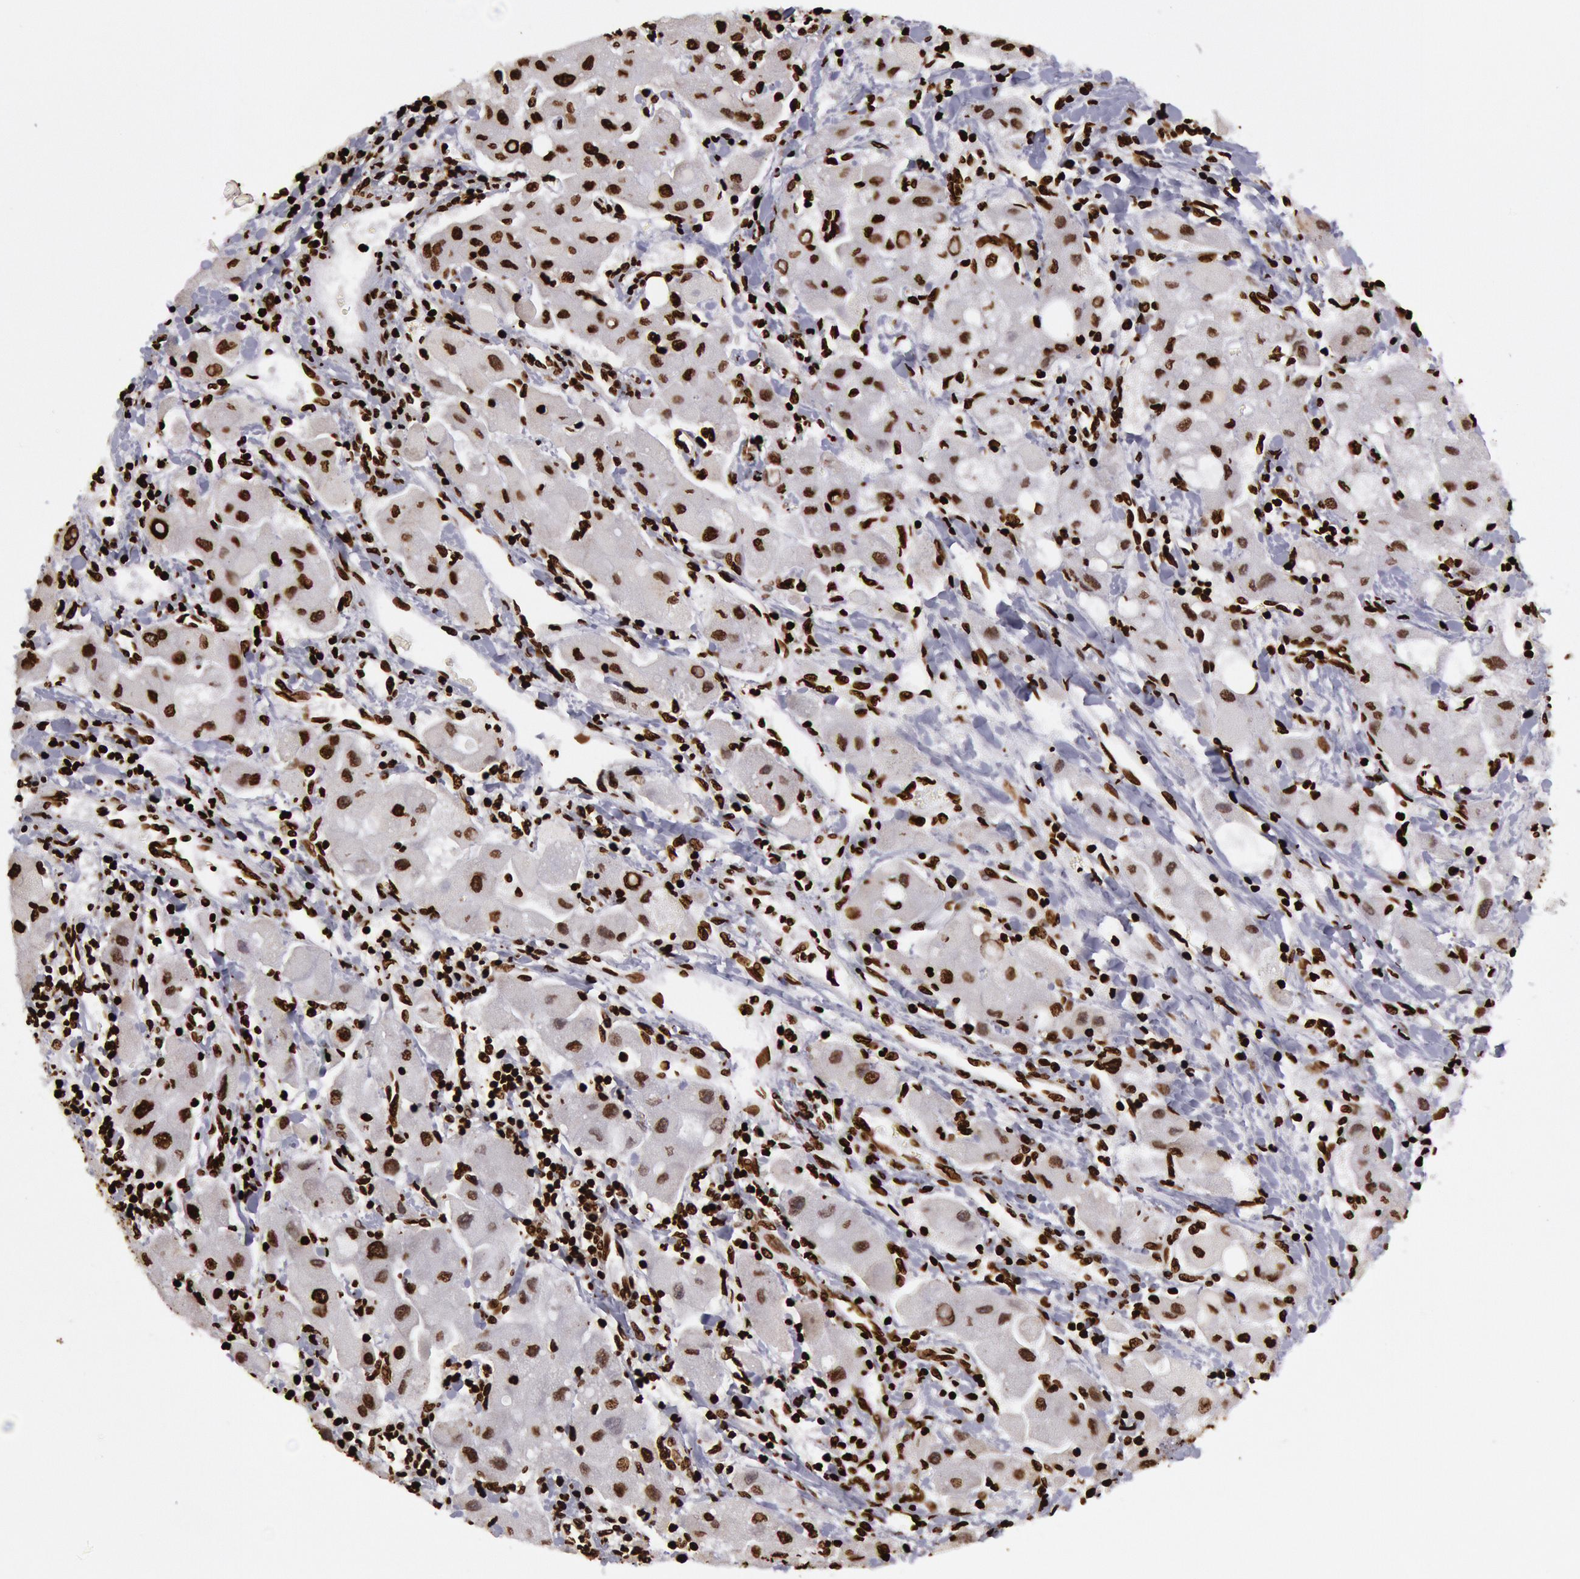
{"staining": {"intensity": "strong", "quantity": ">75%", "location": "nuclear"}, "tissue": "liver cancer", "cell_type": "Tumor cells", "image_type": "cancer", "snomed": [{"axis": "morphology", "description": "Carcinoma, Hepatocellular, NOS"}, {"axis": "topography", "description": "Liver"}], "caption": "High-power microscopy captured an immunohistochemistry photomicrograph of hepatocellular carcinoma (liver), revealing strong nuclear positivity in approximately >75% of tumor cells.", "gene": "H3-4", "patient": {"sex": "male", "age": 24}}